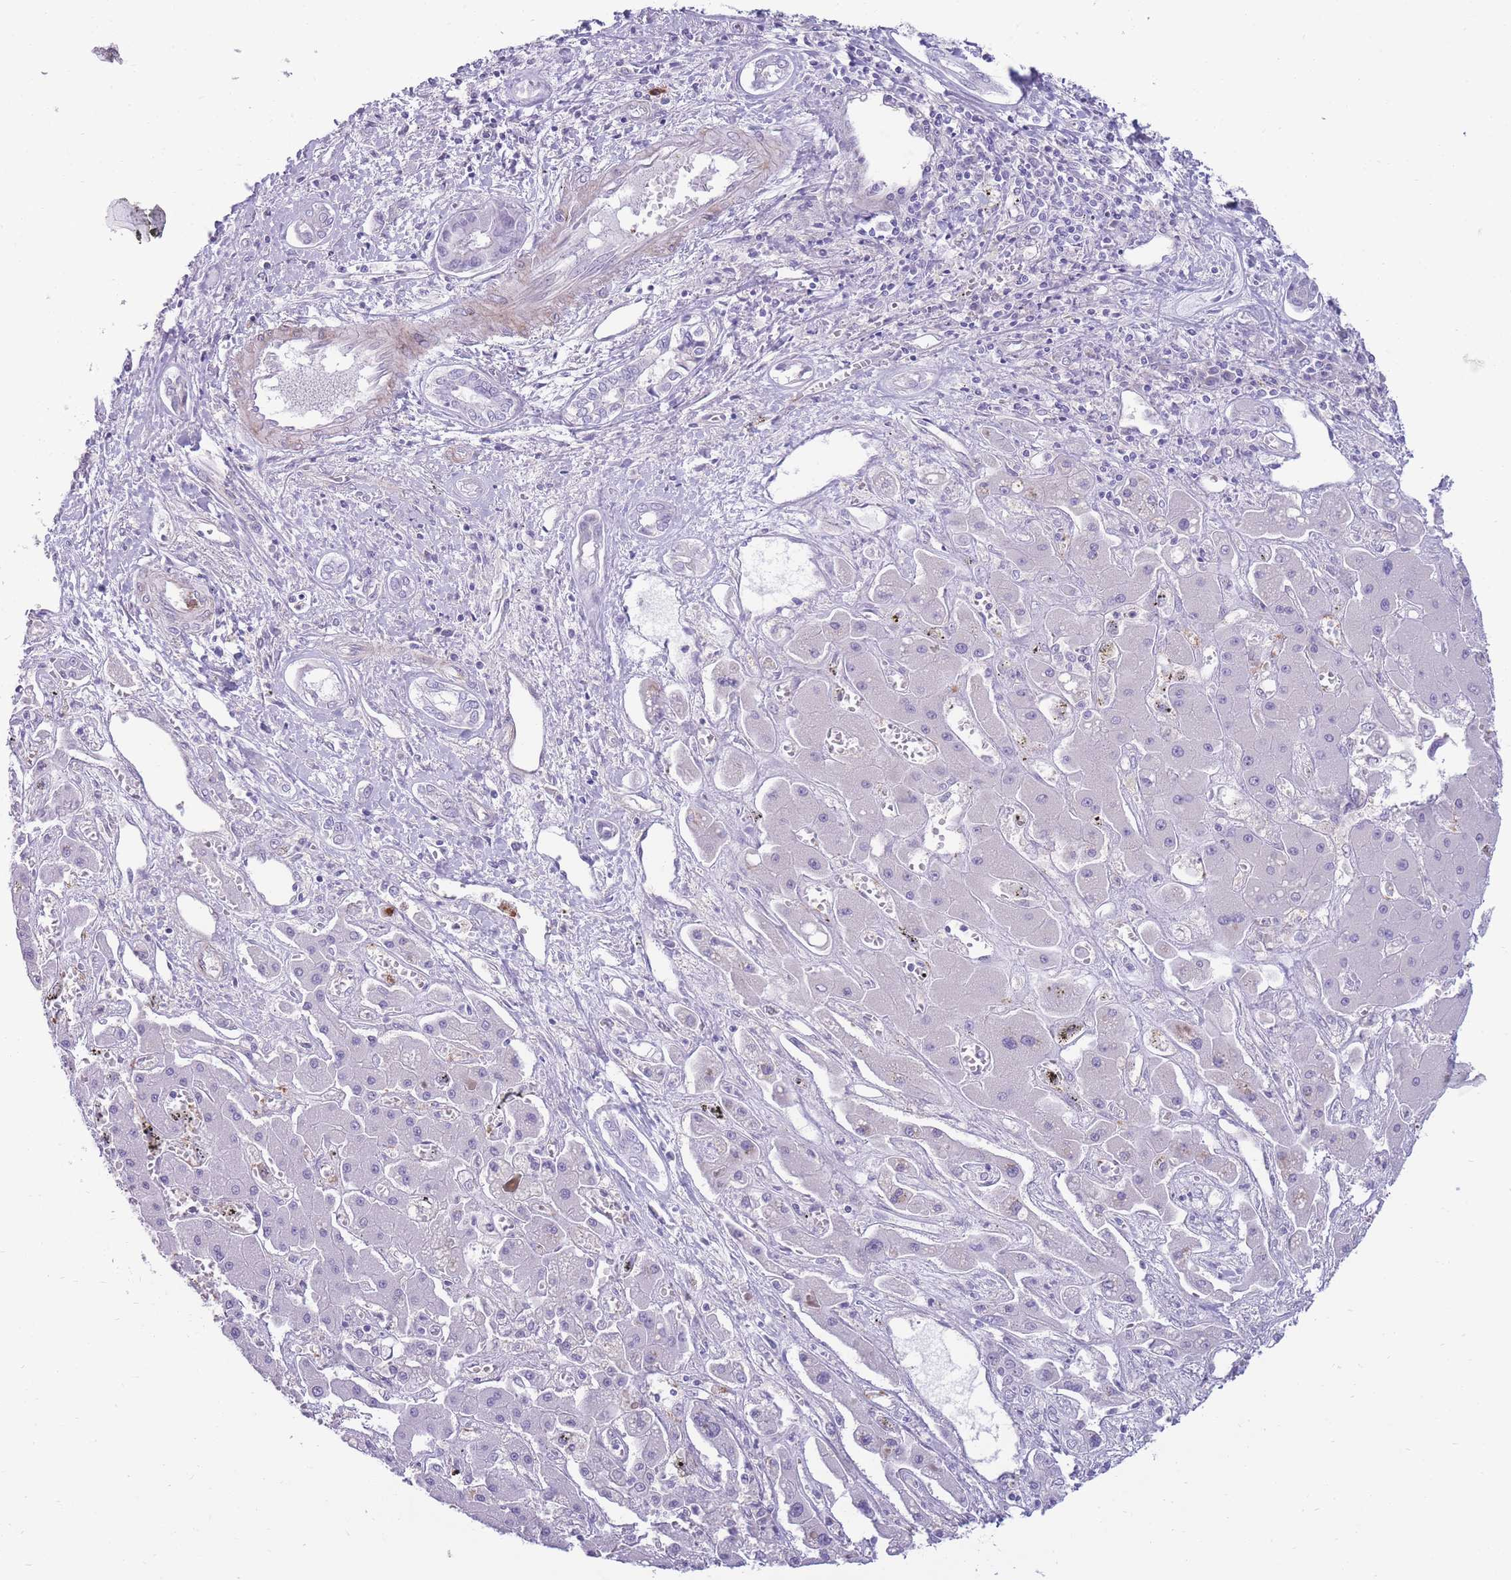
{"staining": {"intensity": "negative", "quantity": "none", "location": "none"}, "tissue": "liver cancer", "cell_type": "Tumor cells", "image_type": "cancer", "snomed": [{"axis": "morphology", "description": "Cholangiocarcinoma"}, {"axis": "topography", "description": "Liver"}], "caption": "Liver cholangiocarcinoma was stained to show a protein in brown. There is no significant staining in tumor cells. (Stains: DAB (3,3'-diaminobenzidine) immunohistochemistry (IHC) with hematoxylin counter stain, Microscopy: brightfield microscopy at high magnification).", "gene": "RGS11", "patient": {"sex": "male", "age": 67}}